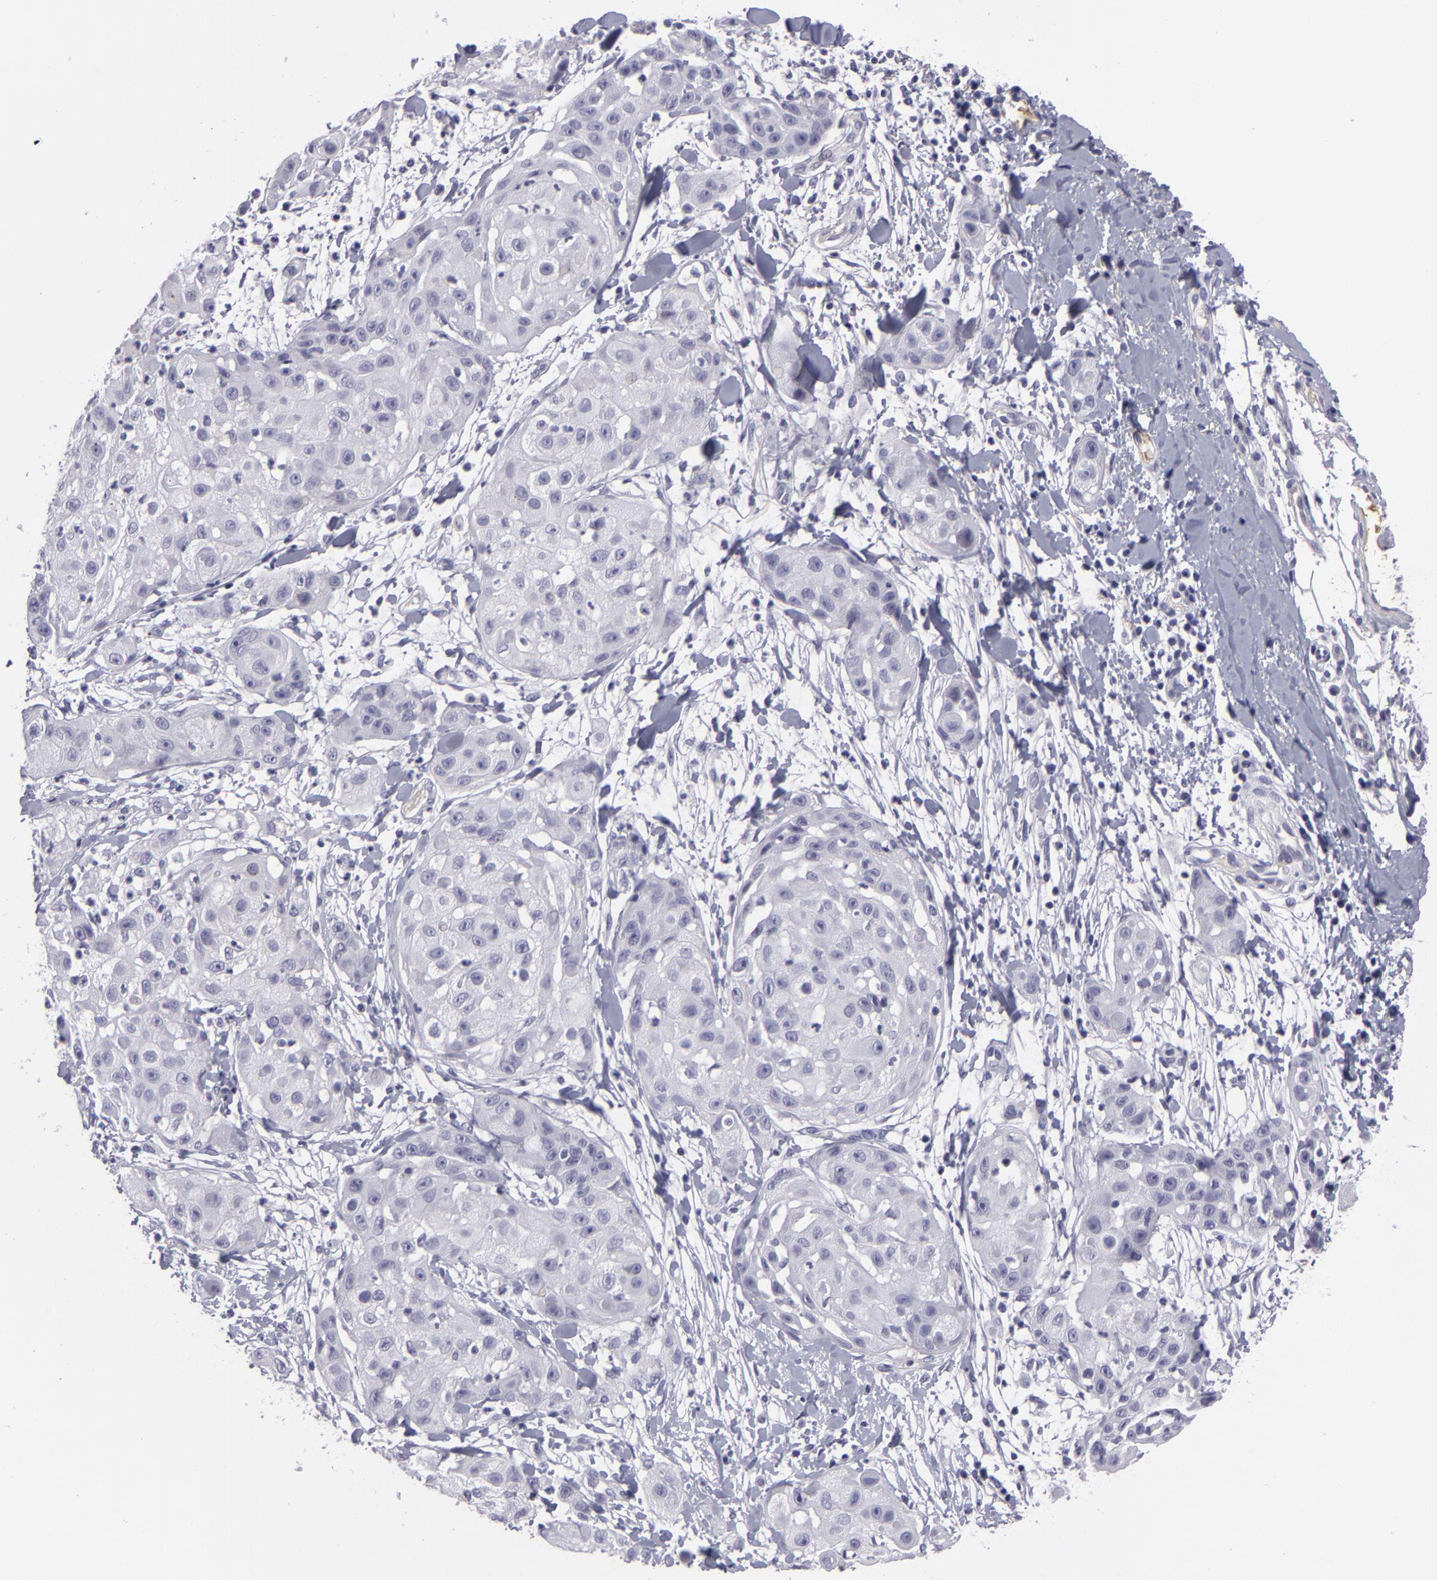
{"staining": {"intensity": "negative", "quantity": "none", "location": "none"}, "tissue": "skin cancer", "cell_type": "Tumor cells", "image_type": "cancer", "snomed": [{"axis": "morphology", "description": "Squamous cell carcinoma, NOS"}, {"axis": "topography", "description": "Skin"}], "caption": "High power microscopy image of an immunohistochemistry photomicrograph of skin squamous cell carcinoma, revealing no significant positivity in tumor cells. The staining is performed using DAB (3,3'-diaminobenzidine) brown chromogen with nuclei counter-stained in using hematoxylin.", "gene": "CTNNB1", "patient": {"sex": "female", "age": 57}}